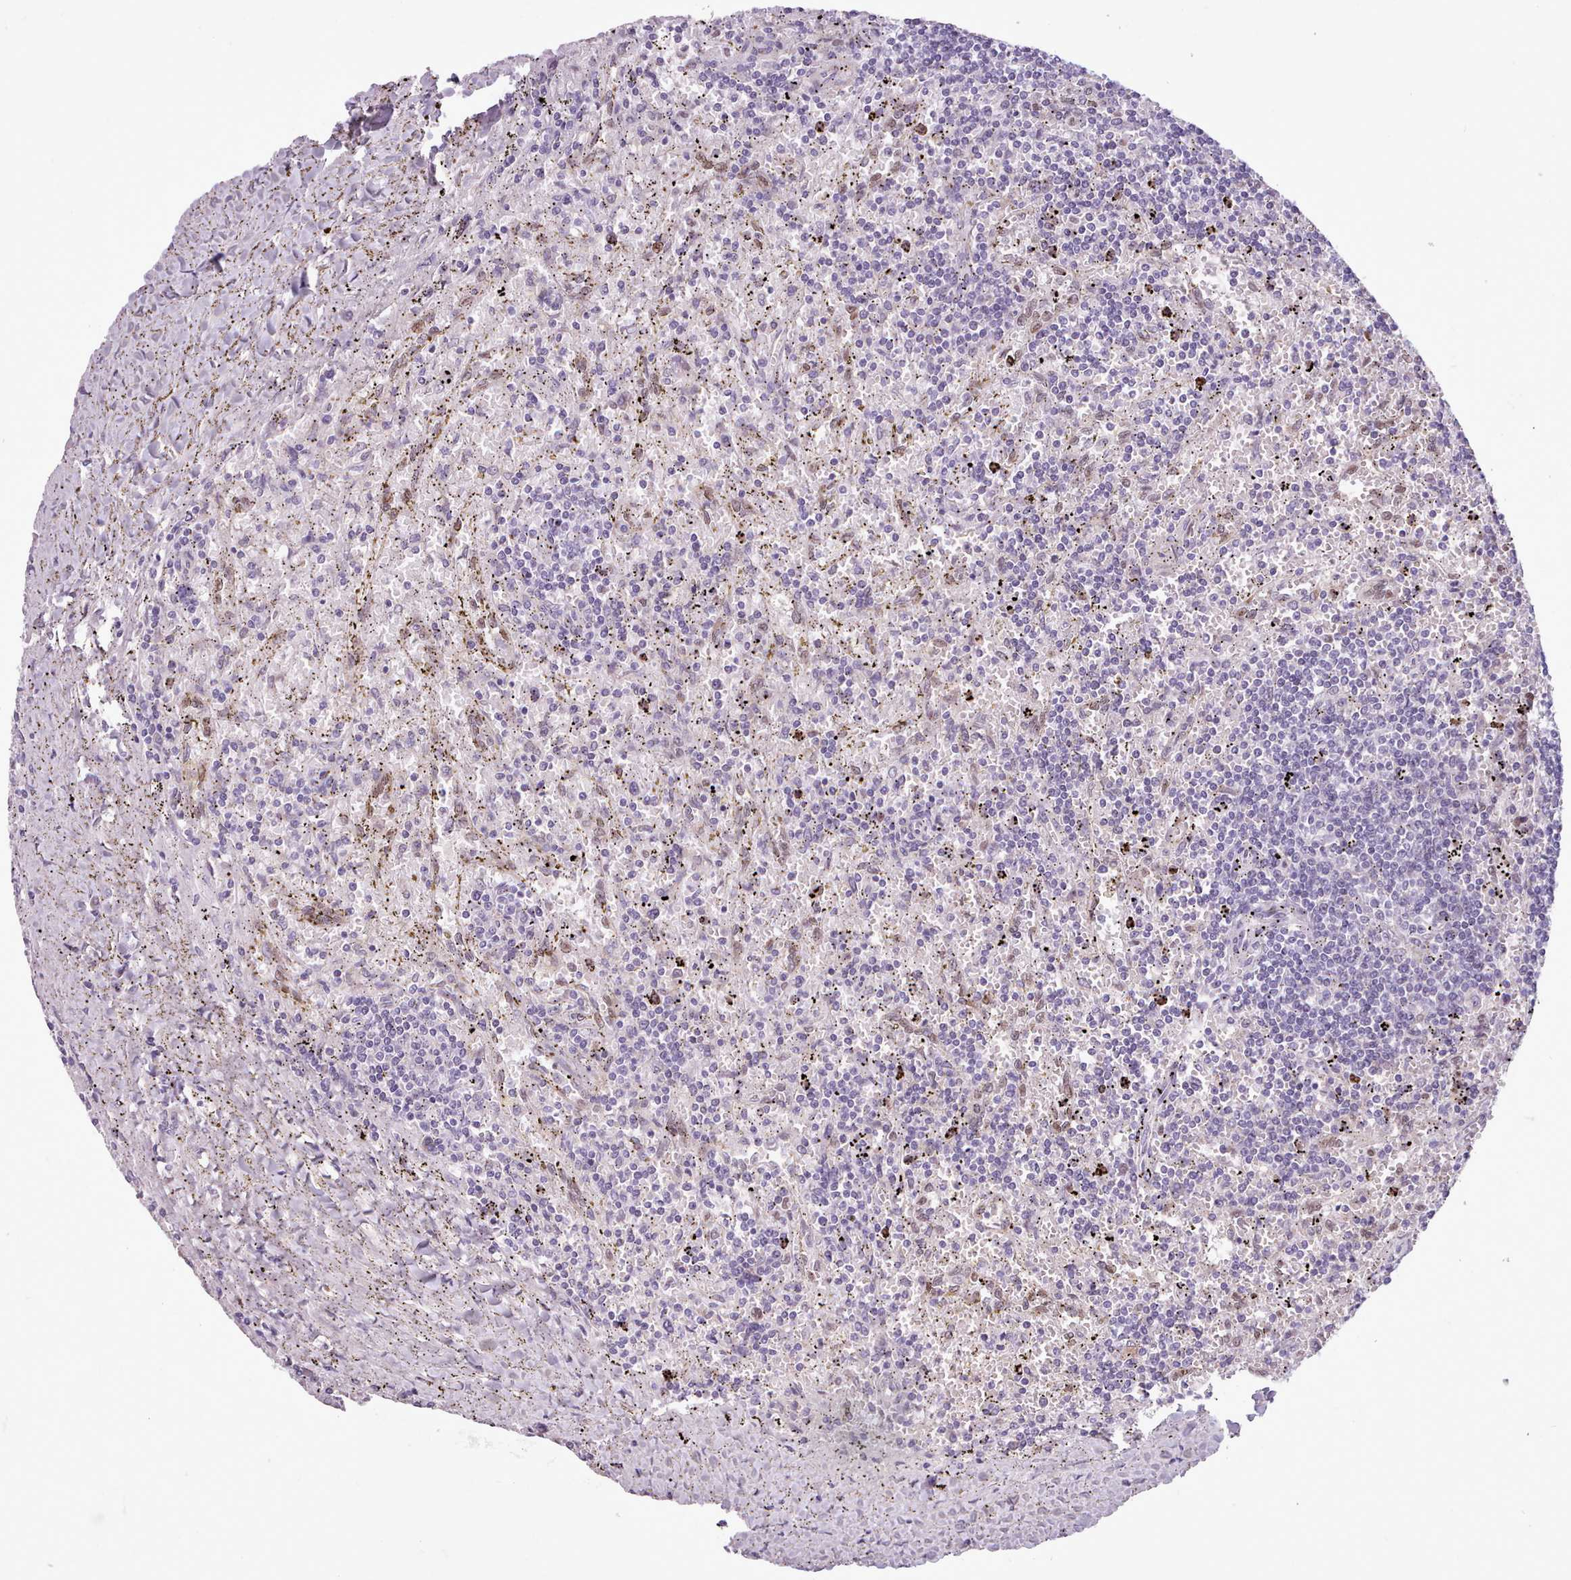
{"staining": {"intensity": "negative", "quantity": "none", "location": "none"}, "tissue": "lymphoma", "cell_type": "Tumor cells", "image_type": "cancer", "snomed": [{"axis": "morphology", "description": "Malignant lymphoma, non-Hodgkin's type, Low grade"}, {"axis": "topography", "description": "Spleen"}], "caption": "Micrograph shows no significant protein expression in tumor cells of malignant lymphoma, non-Hodgkin's type (low-grade).", "gene": "SLURP1", "patient": {"sex": "male", "age": 76}}